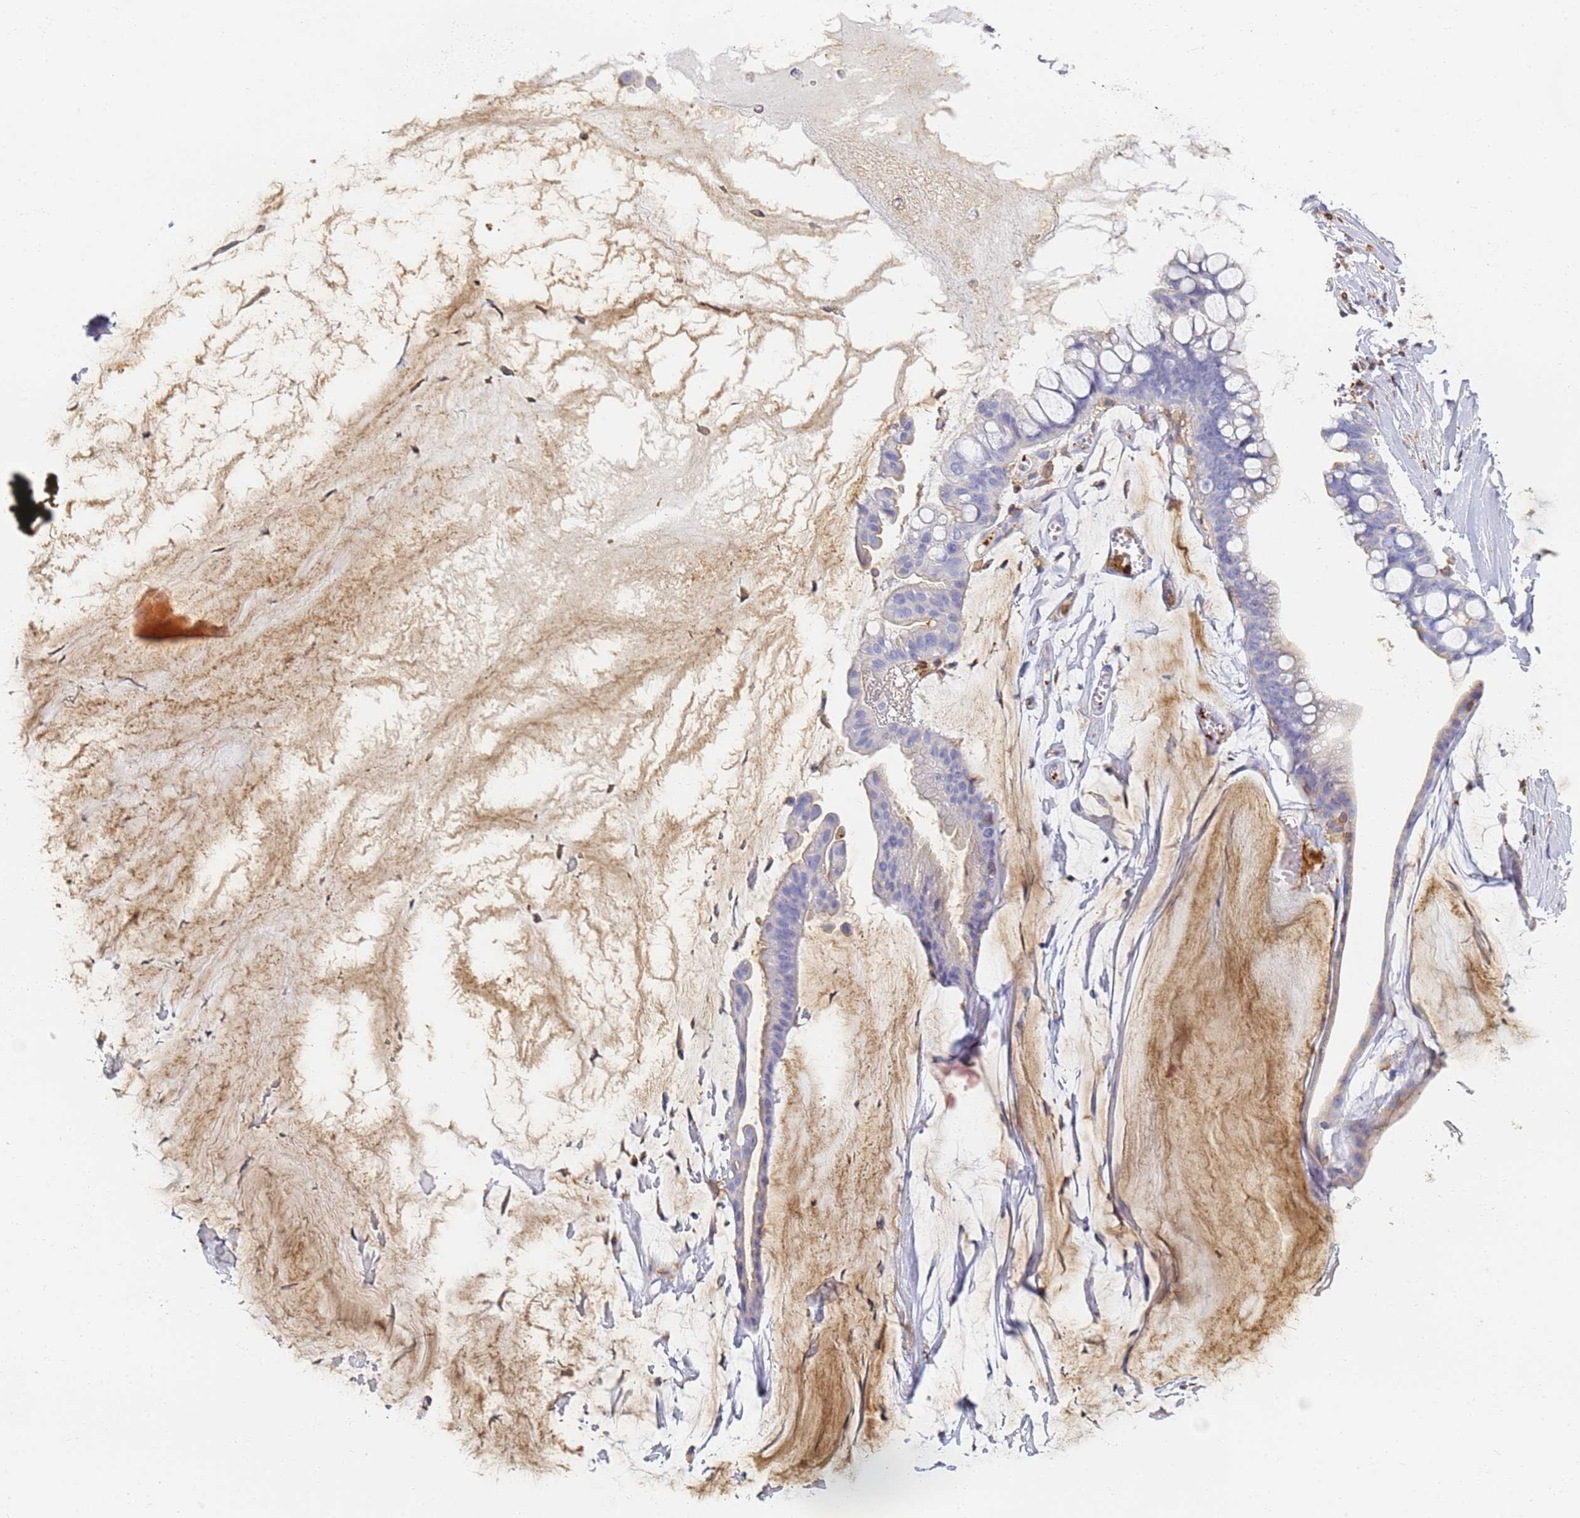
{"staining": {"intensity": "negative", "quantity": "none", "location": "none"}, "tissue": "ovarian cancer", "cell_type": "Tumor cells", "image_type": "cancer", "snomed": [{"axis": "morphology", "description": "Cystadenocarcinoma, mucinous, NOS"}, {"axis": "topography", "description": "Ovary"}], "caption": "Ovarian cancer (mucinous cystadenocarcinoma) was stained to show a protein in brown. There is no significant positivity in tumor cells. Brightfield microscopy of immunohistochemistry (IHC) stained with DAB (brown) and hematoxylin (blue), captured at high magnification.", "gene": "BIN2", "patient": {"sex": "female", "age": 73}}